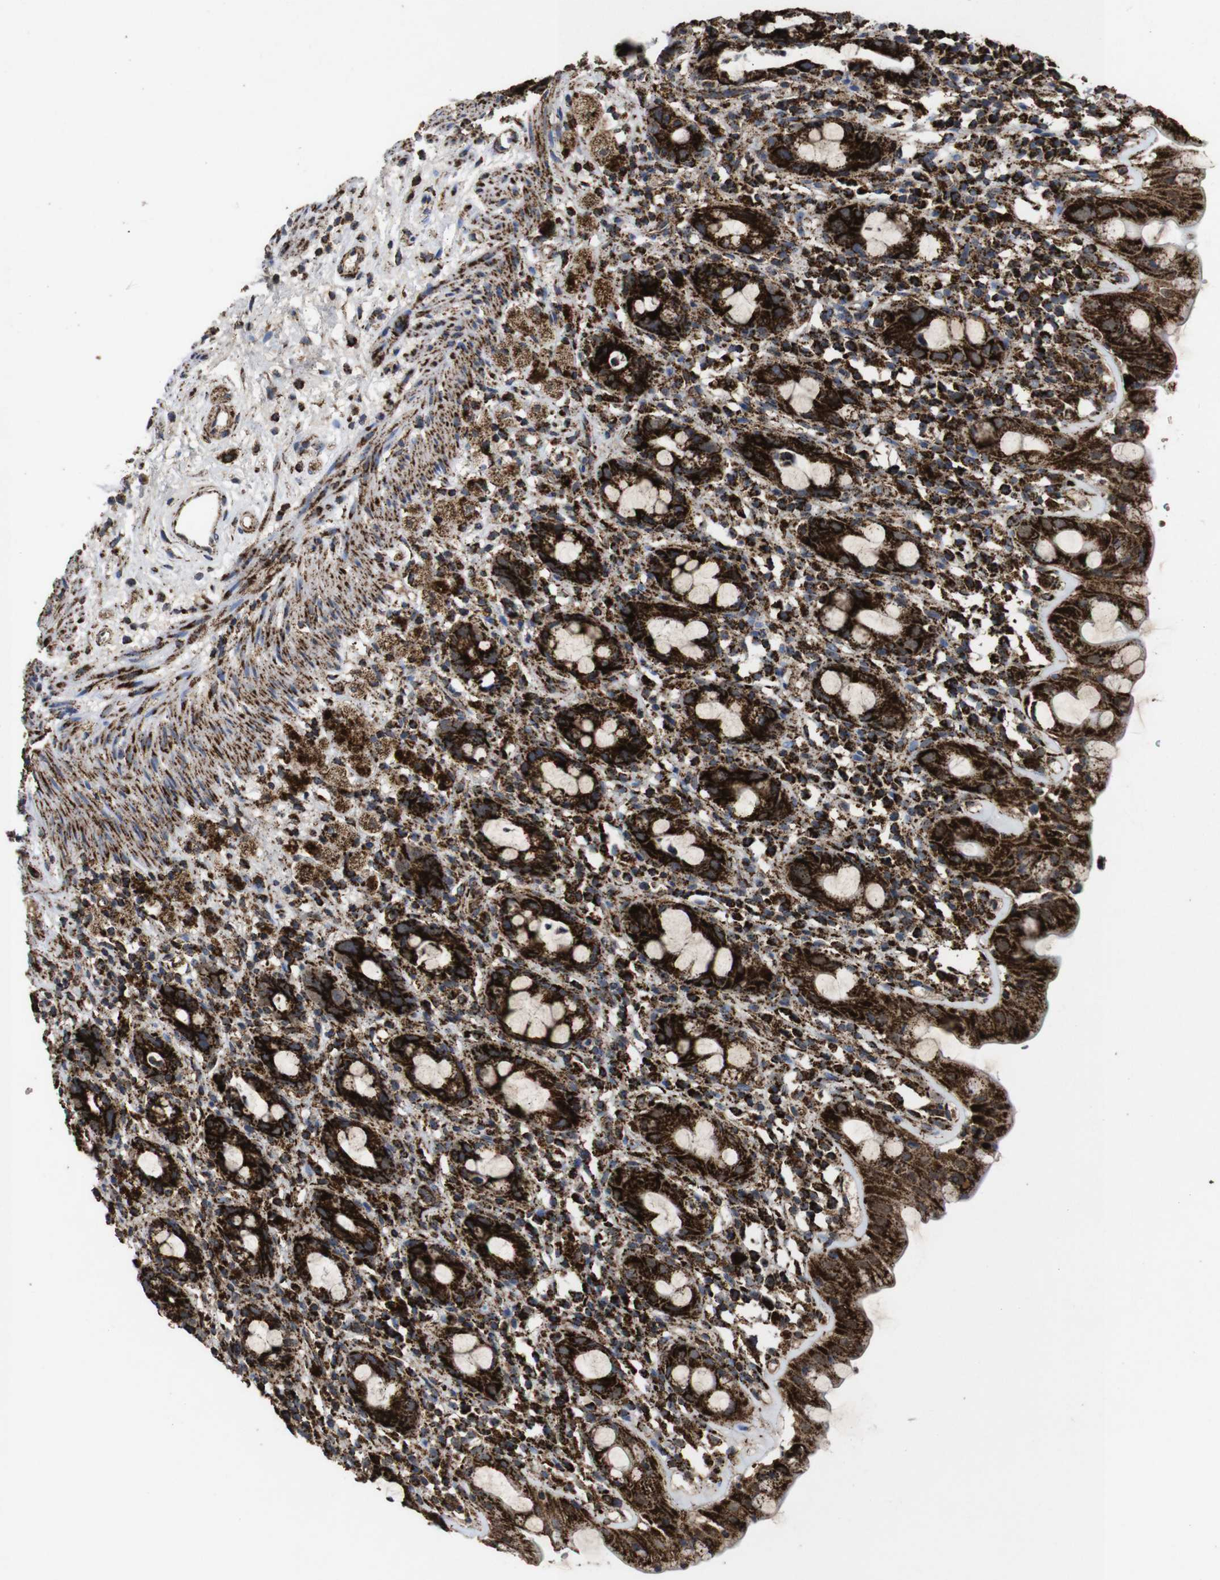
{"staining": {"intensity": "strong", "quantity": ">75%", "location": "cytoplasmic/membranous"}, "tissue": "rectum", "cell_type": "Glandular cells", "image_type": "normal", "snomed": [{"axis": "morphology", "description": "Normal tissue, NOS"}, {"axis": "topography", "description": "Rectum"}], "caption": "High-power microscopy captured an IHC image of benign rectum, revealing strong cytoplasmic/membranous staining in approximately >75% of glandular cells. The staining was performed using DAB to visualize the protein expression in brown, while the nuclei were stained in blue with hematoxylin (Magnification: 20x).", "gene": "ATP5F1A", "patient": {"sex": "male", "age": 44}}